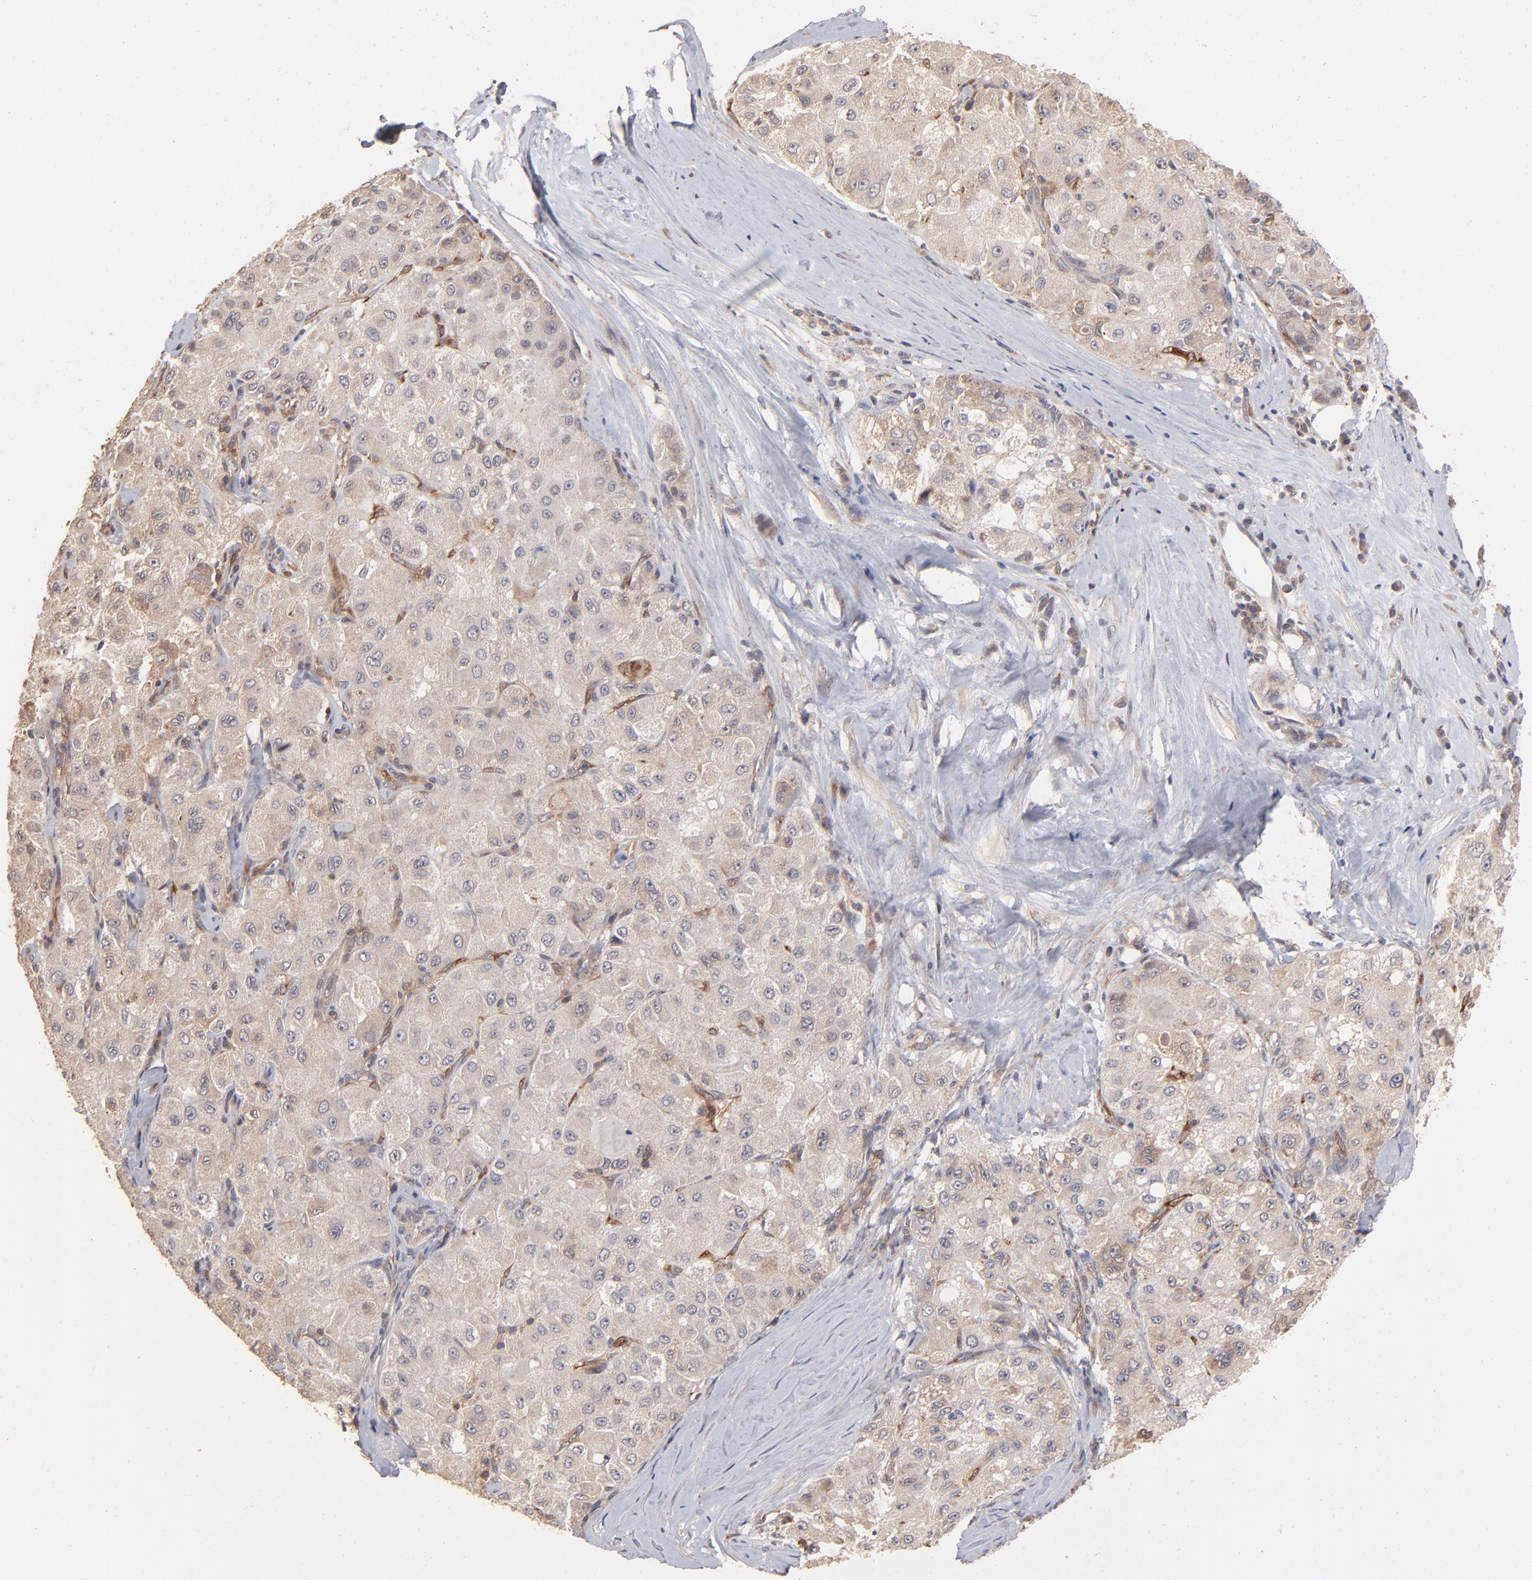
{"staining": {"intensity": "weak", "quantity": "25%-75%", "location": "cytoplasmic/membranous"}, "tissue": "liver cancer", "cell_type": "Tumor cells", "image_type": "cancer", "snomed": [{"axis": "morphology", "description": "Carcinoma, Hepatocellular, NOS"}, {"axis": "topography", "description": "Liver"}], "caption": "The histopathology image shows immunohistochemical staining of hepatocellular carcinoma (liver). There is weak cytoplasmic/membranous expression is identified in approximately 25%-75% of tumor cells. Nuclei are stained in blue.", "gene": "IVNS1ABP", "patient": {"sex": "male", "age": 80}}